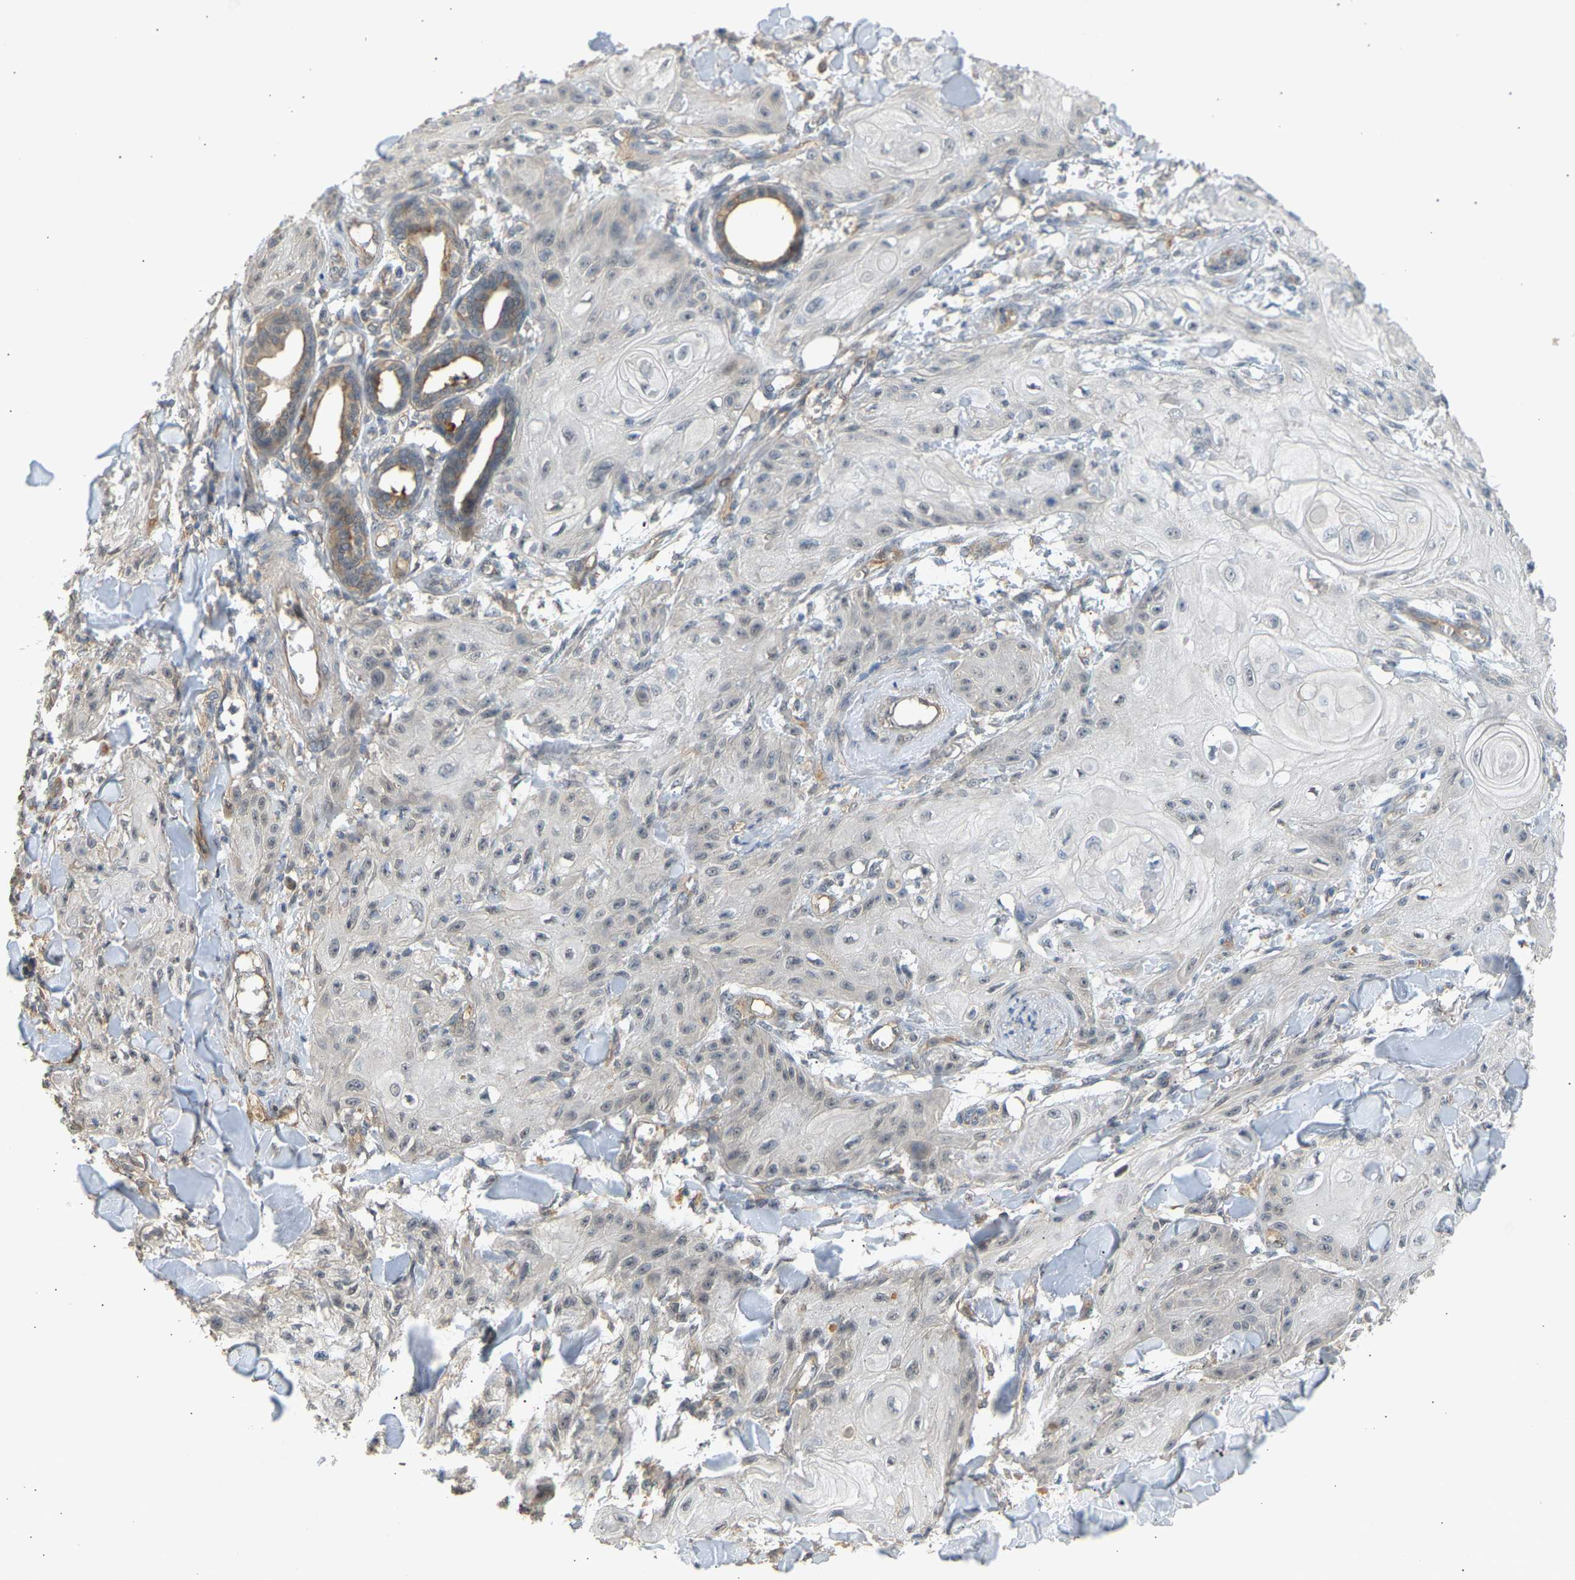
{"staining": {"intensity": "negative", "quantity": "none", "location": "none"}, "tissue": "skin cancer", "cell_type": "Tumor cells", "image_type": "cancer", "snomed": [{"axis": "morphology", "description": "Squamous cell carcinoma, NOS"}, {"axis": "topography", "description": "Skin"}], "caption": "IHC photomicrograph of skin cancer (squamous cell carcinoma) stained for a protein (brown), which shows no positivity in tumor cells. Nuclei are stained in blue.", "gene": "RGL1", "patient": {"sex": "male", "age": 74}}